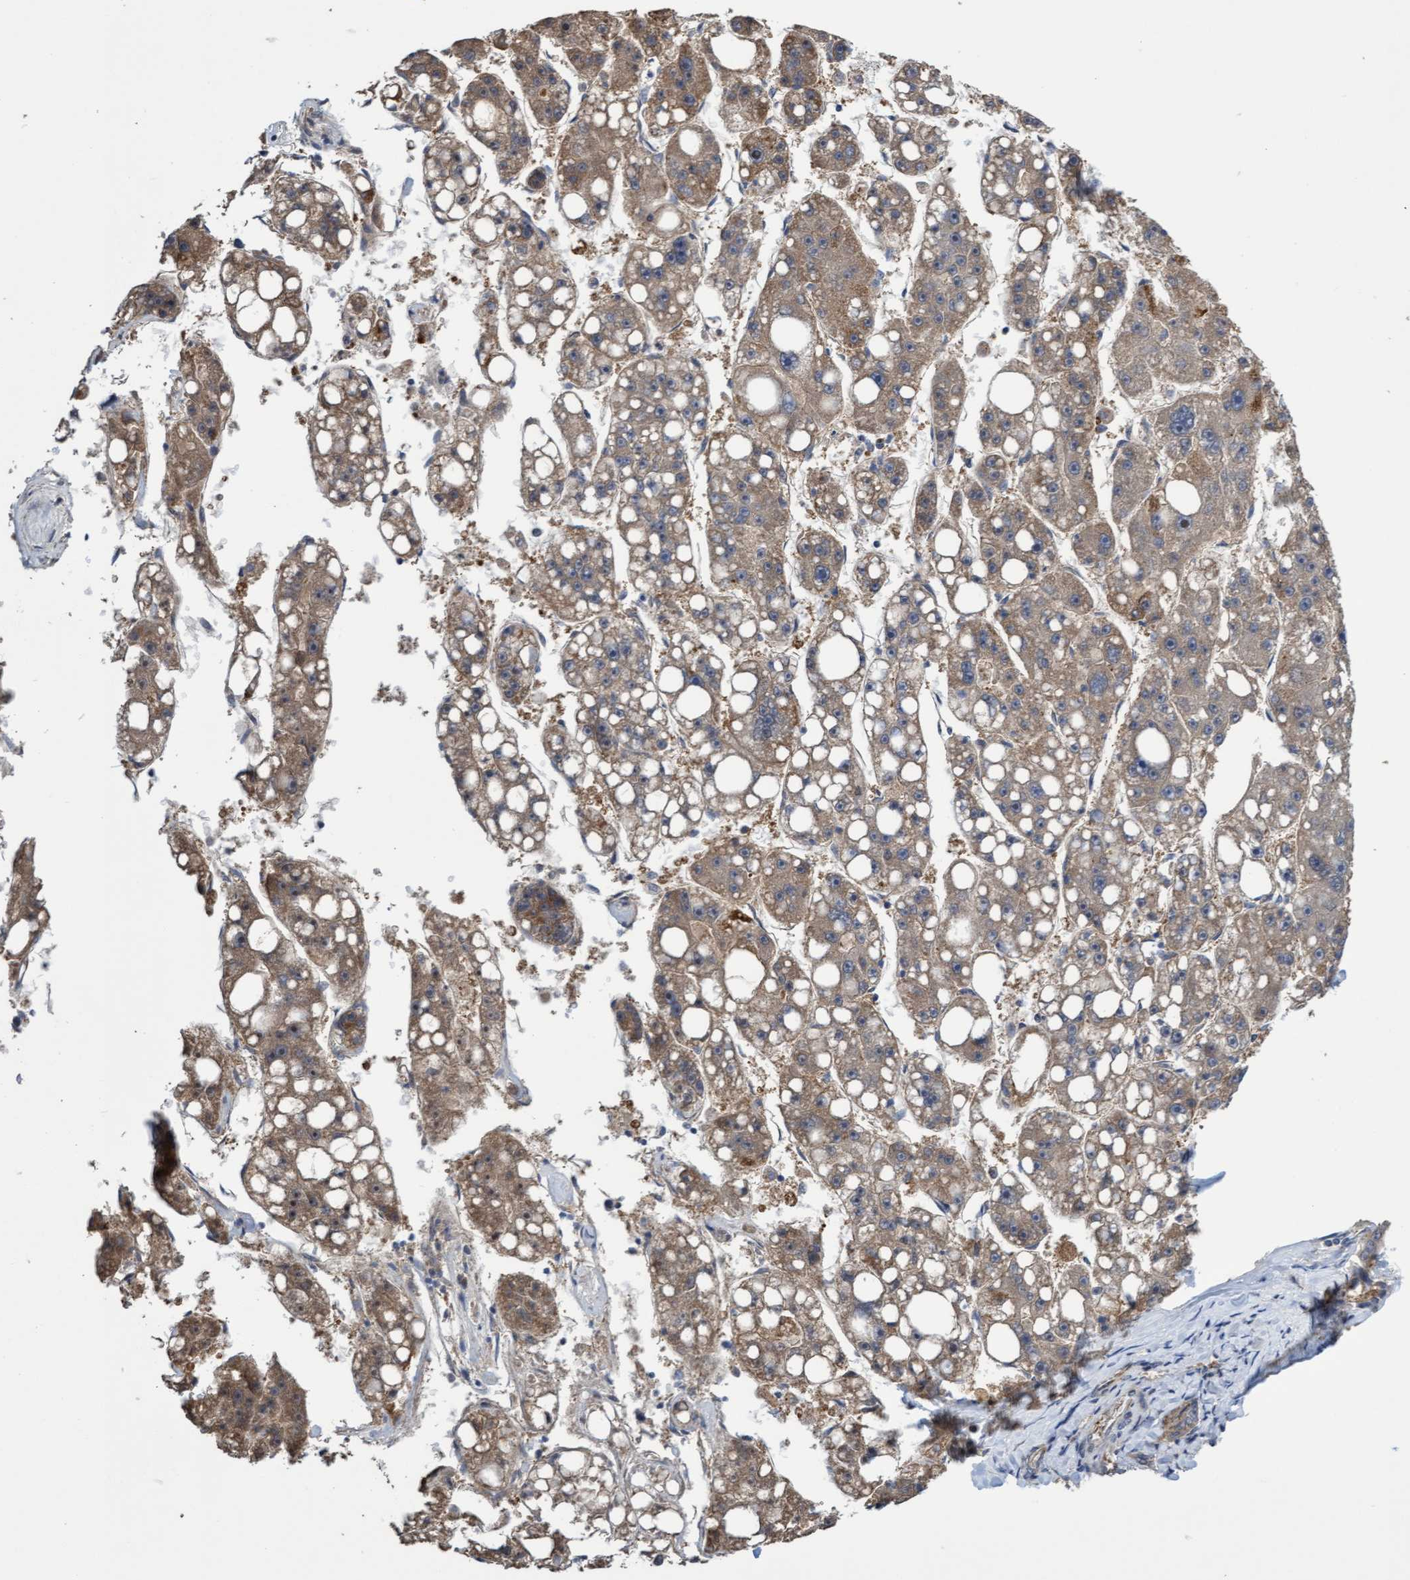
{"staining": {"intensity": "weak", "quantity": ">75%", "location": "cytoplasmic/membranous"}, "tissue": "liver cancer", "cell_type": "Tumor cells", "image_type": "cancer", "snomed": [{"axis": "morphology", "description": "Carcinoma, Hepatocellular, NOS"}, {"axis": "topography", "description": "Liver"}], "caption": "Approximately >75% of tumor cells in liver hepatocellular carcinoma demonstrate weak cytoplasmic/membranous protein positivity as visualized by brown immunohistochemical staining.", "gene": "ITFG1", "patient": {"sex": "female", "age": 61}}